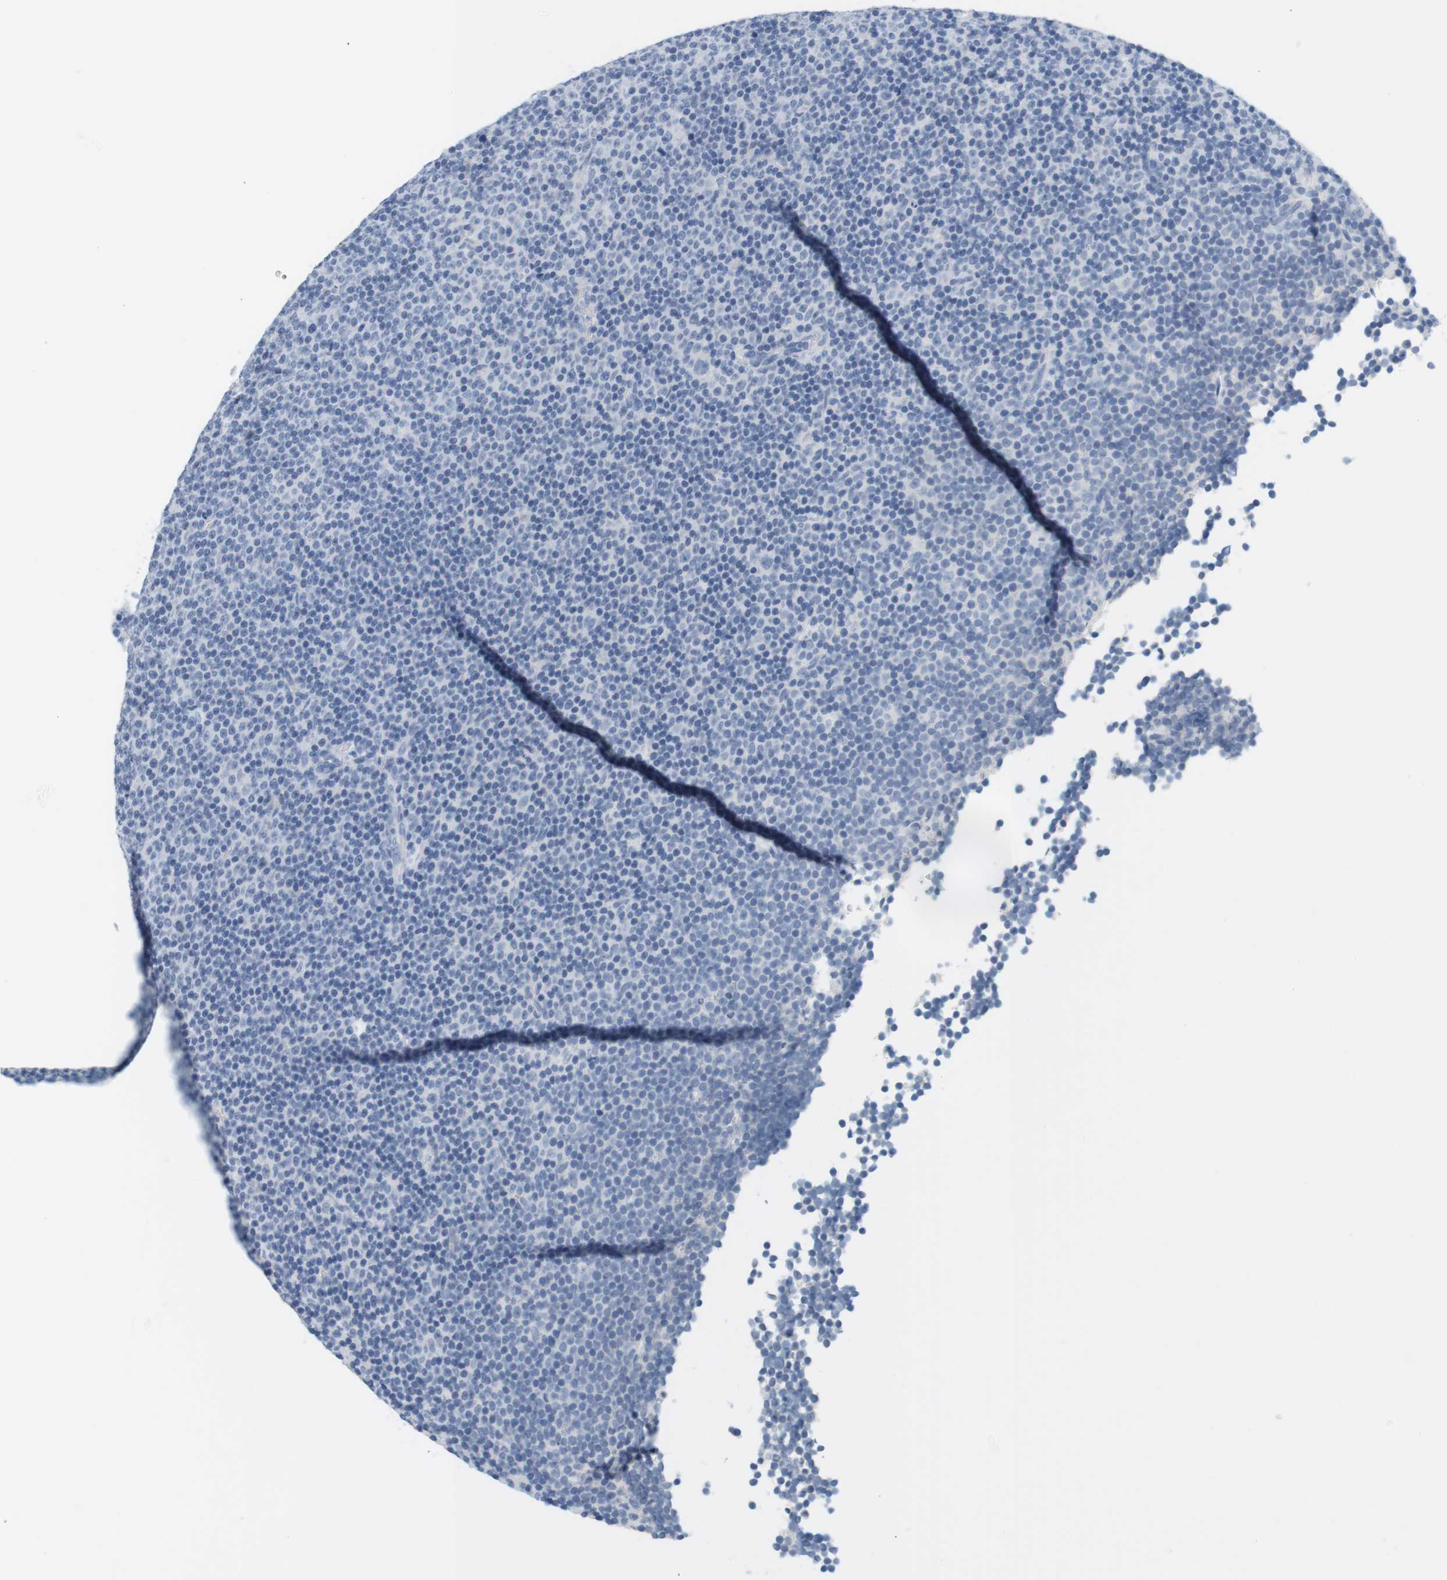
{"staining": {"intensity": "negative", "quantity": "none", "location": "none"}, "tissue": "lymphoma", "cell_type": "Tumor cells", "image_type": "cancer", "snomed": [{"axis": "morphology", "description": "Malignant lymphoma, non-Hodgkin's type, Low grade"}, {"axis": "topography", "description": "Lymph node"}], "caption": "Immunohistochemical staining of human lymphoma demonstrates no significant staining in tumor cells. Nuclei are stained in blue.", "gene": "OPRM1", "patient": {"sex": "female", "age": 67}}